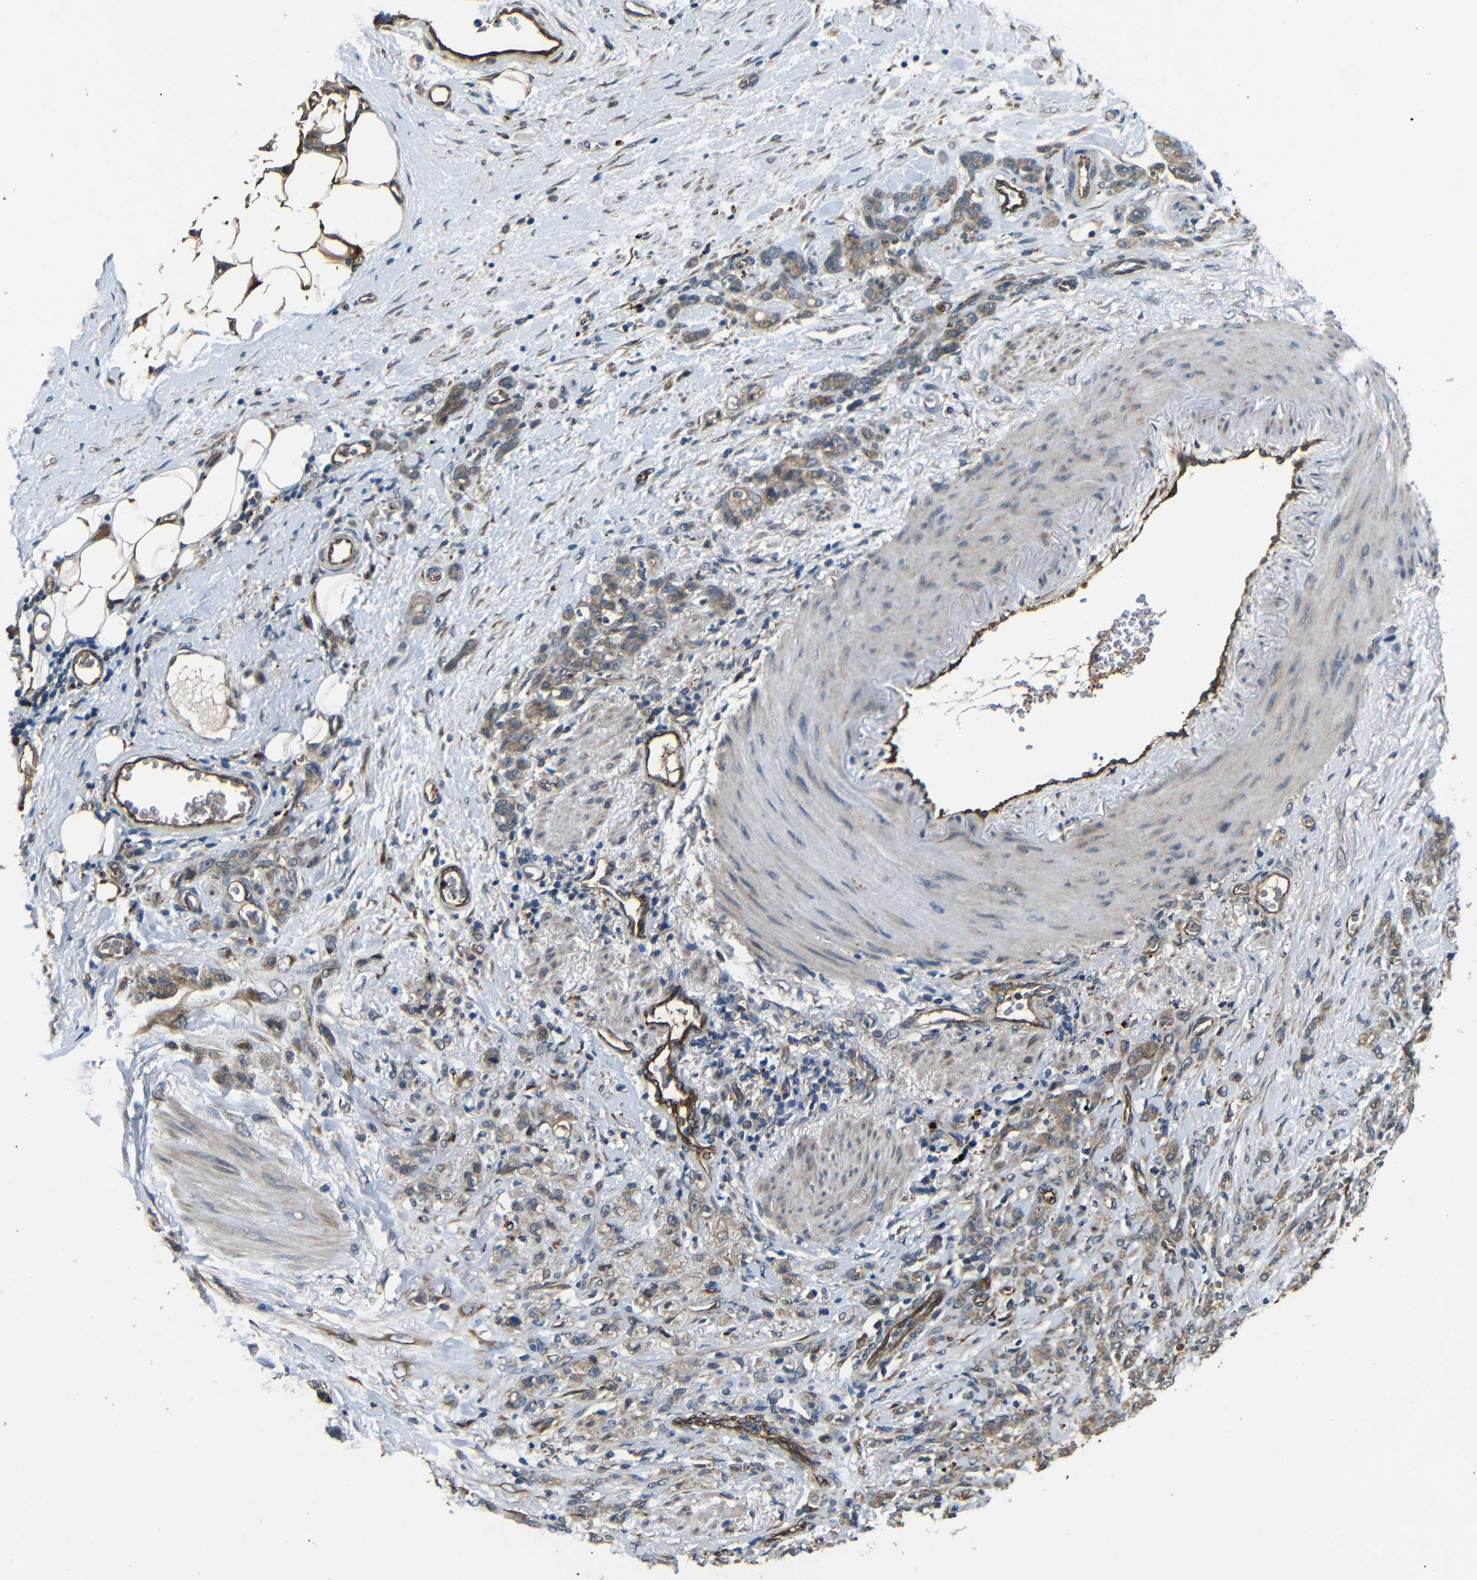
{"staining": {"intensity": "moderate", "quantity": ">75%", "location": "cytoplasmic/membranous"}, "tissue": "stomach cancer", "cell_type": "Tumor cells", "image_type": "cancer", "snomed": [{"axis": "morphology", "description": "Adenocarcinoma, NOS"}, {"axis": "topography", "description": "Stomach"}], "caption": "DAB (3,3'-diaminobenzidine) immunohistochemical staining of human adenocarcinoma (stomach) demonstrates moderate cytoplasmic/membranous protein staining in about >75% of tumor cells. (DAB (3,3'-diaminobenzidine) = brown stain, brightfield microscopy at high magnification).", "gene": "ATP7A", "patient": {"sex": "male", "age": 82}}